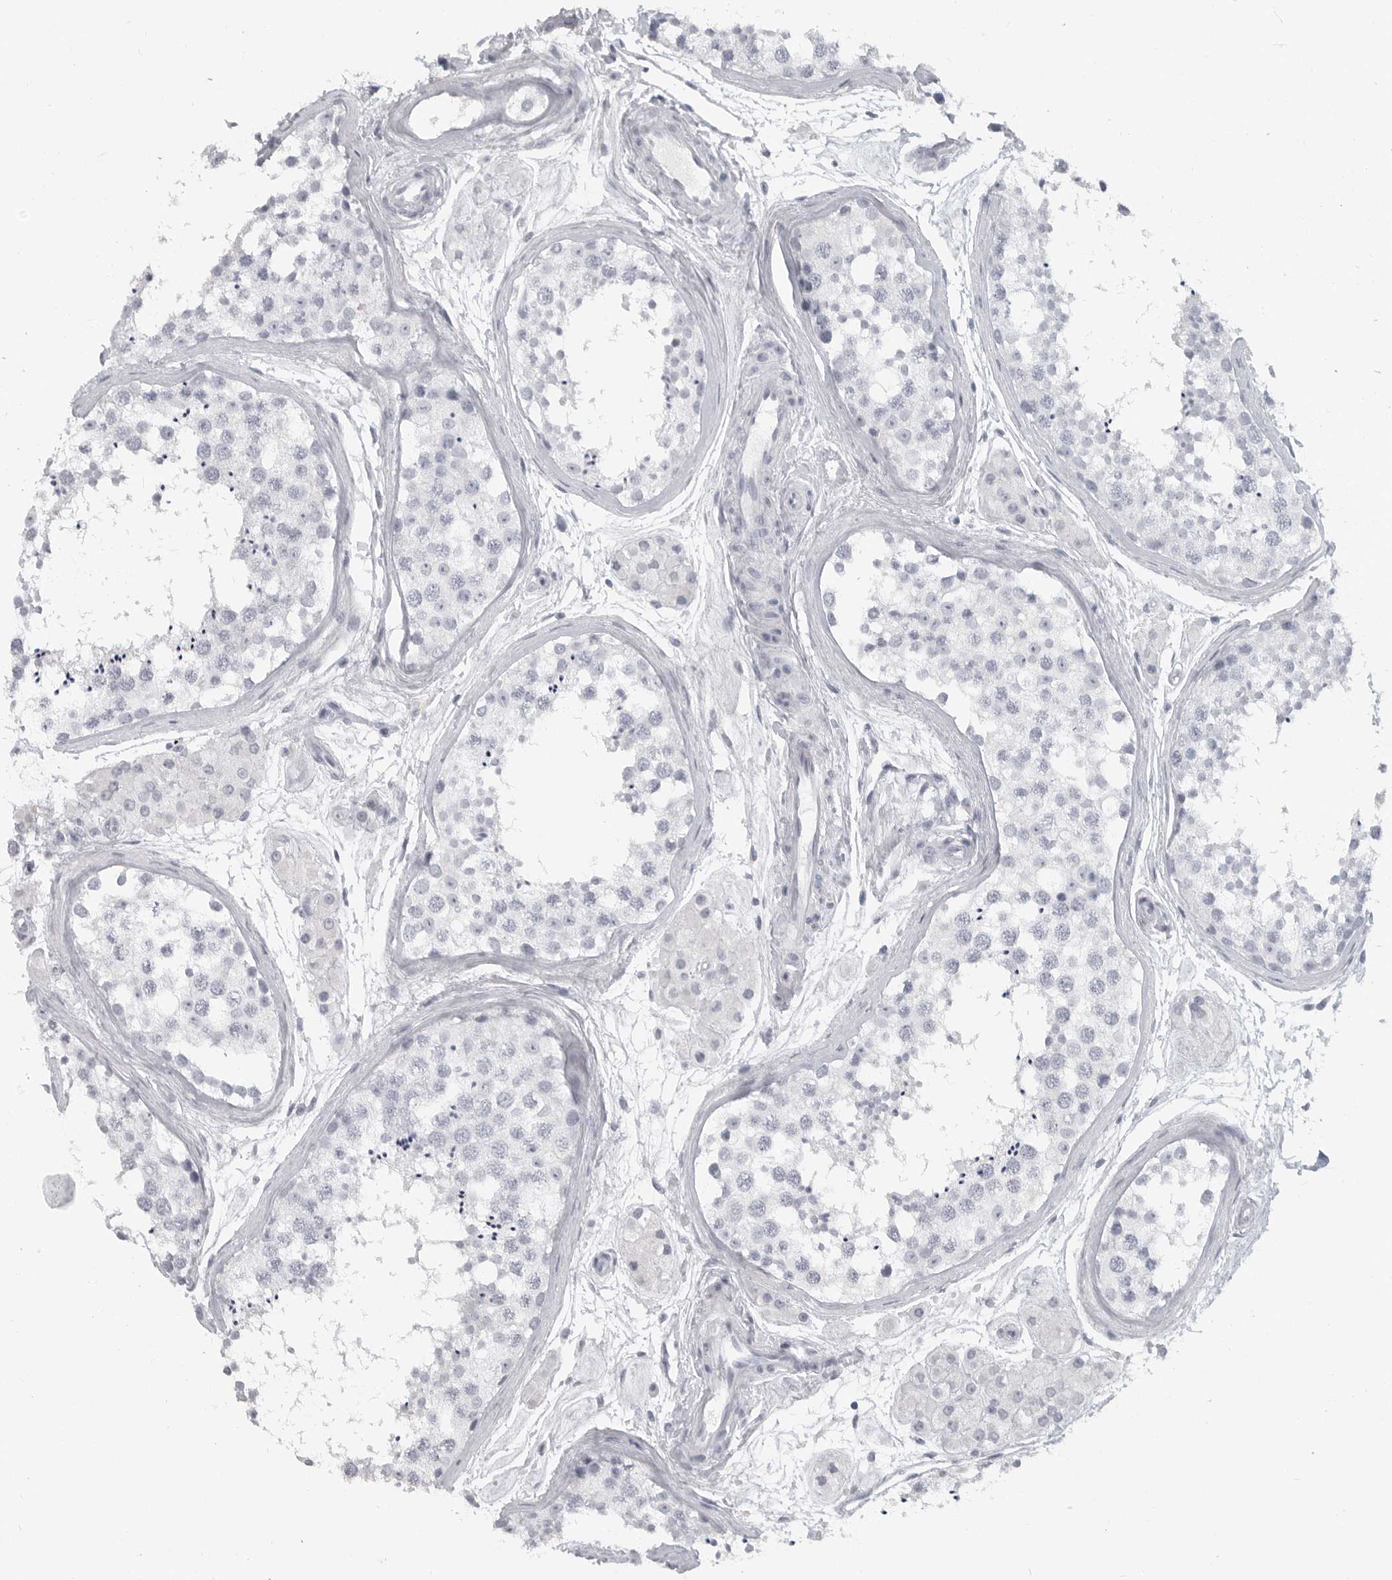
{"staining": {"intensity": "negative", "quantity": "none", "location": "none"}, "tissue": "testis", "cell_type": "Cells in seminiferous ducts", "image_type": "normal", "snomed": [{"axis": "morphology", "description": "Normal tissue, NOS"}, {"axis": "topography", "description": "Testis"}], "caption": "A high-resolution image shows IHC staining of unremarkable testis, which shows no significant positivity in cells in seminiferous ducts.", "gene": "LY6D", "patient": {"sex": "male", "age": 56}}